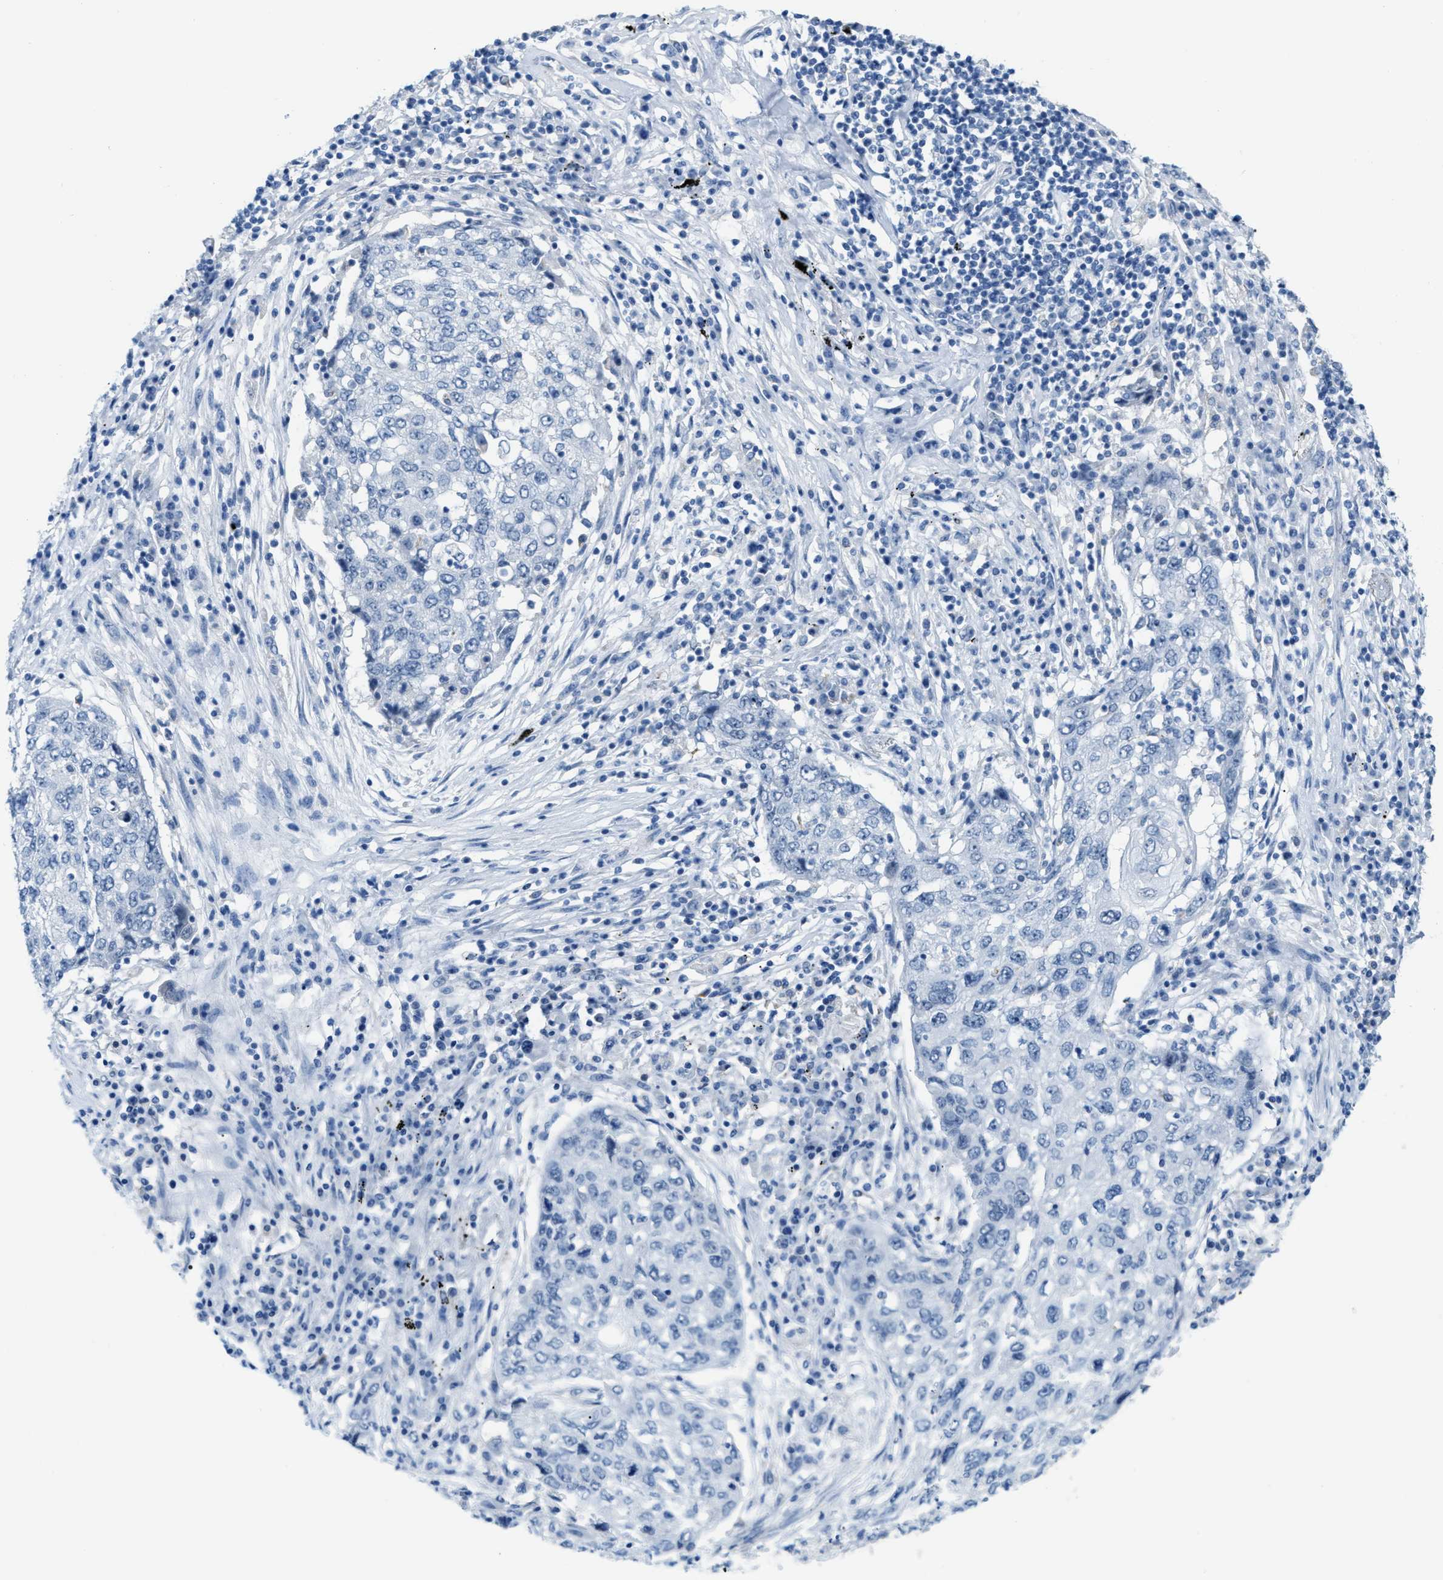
{"staining": {"intensity": "negative", "quantity": "none", "location": "none"}, "tissue": "lung cancer", "cell_type": "Tumor cells", "image_type": "cancer", "snomed": [{"axis": "morphology", "description": "Squamous cell carcinoma, NOS"}, {"axis": "topography", "description": "Lung"}], "caption": "Tumor cells show no significant expression in lung cancer (squamous cell carcinoma).", "gene": "PHRF1", "patient": {"sex": "female", "age": 63}}